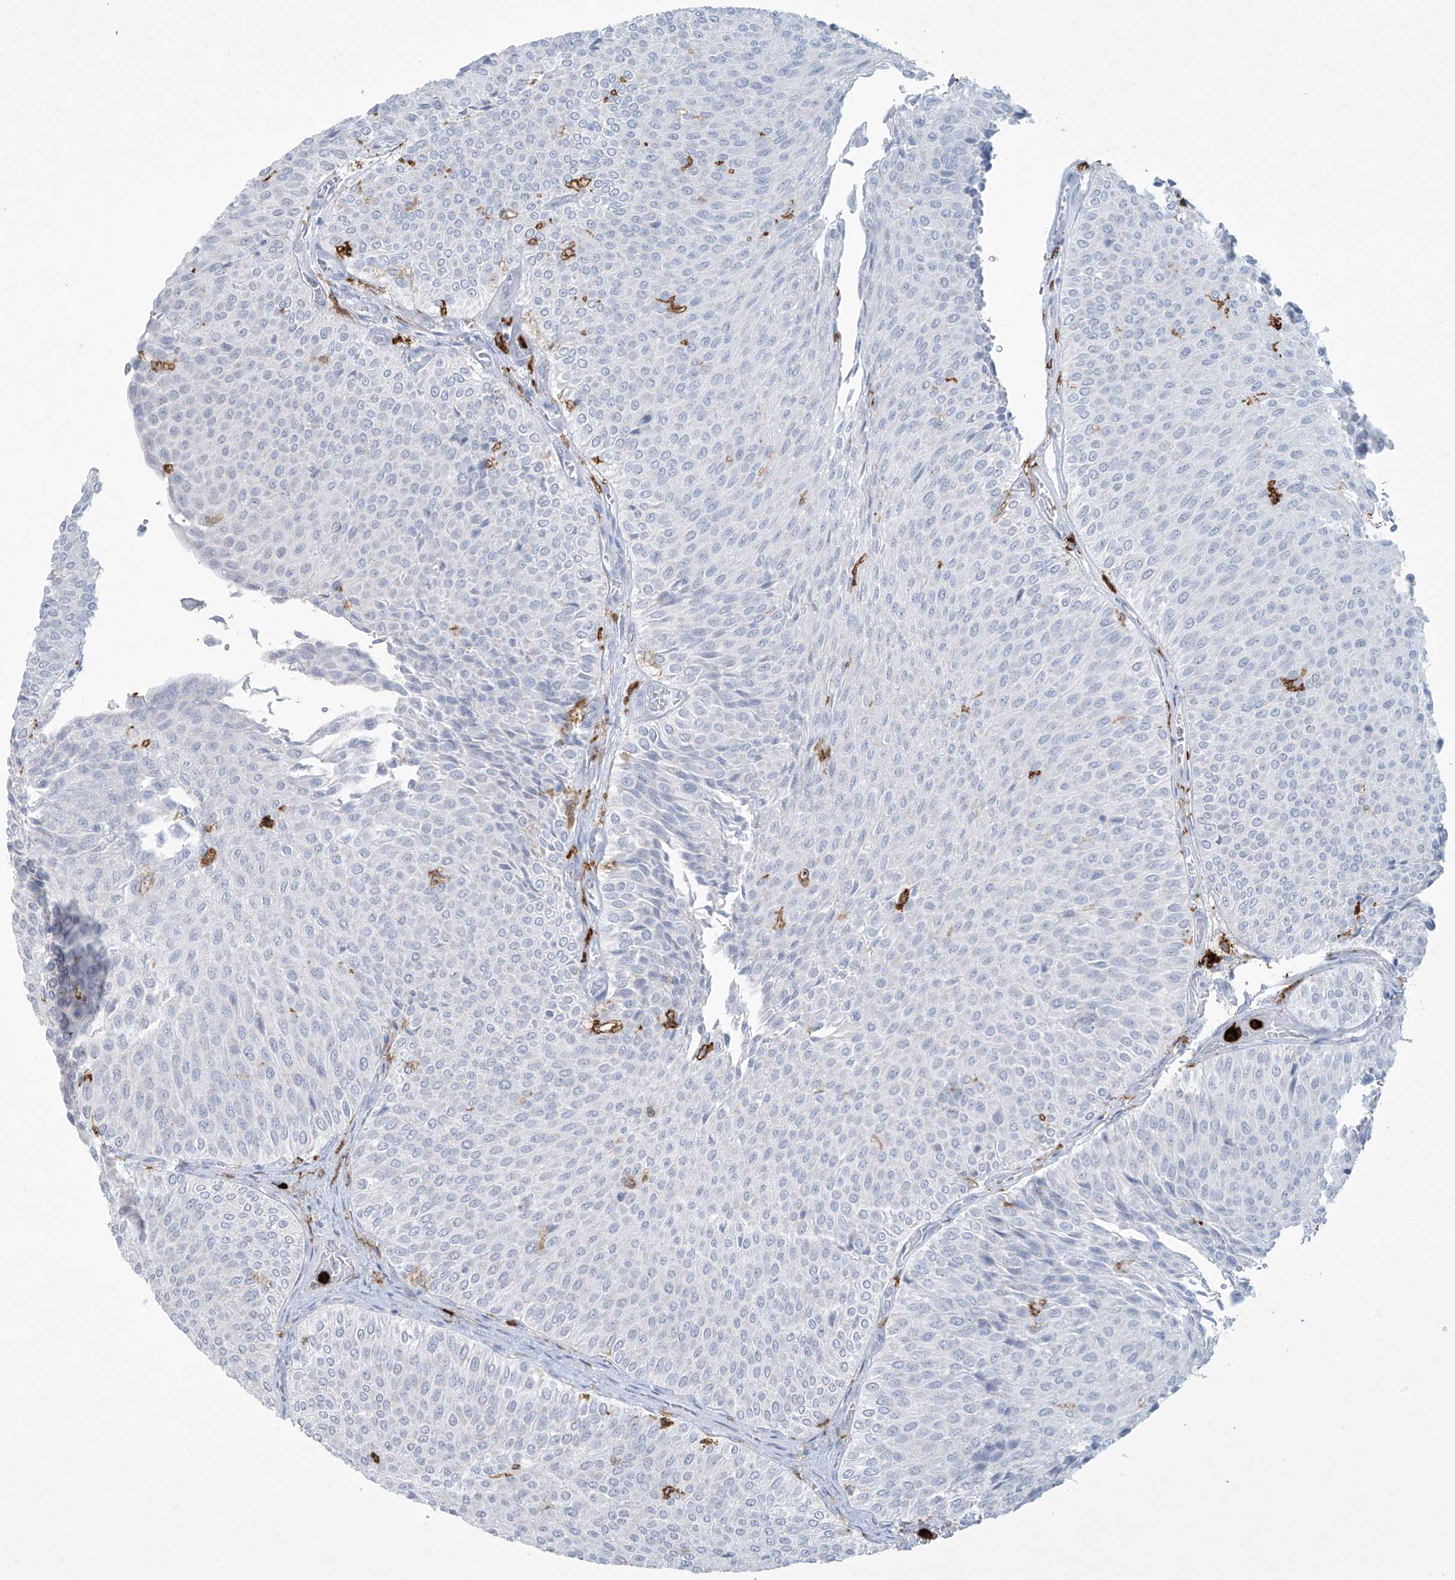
{"staining": {"intensity": "negative", "quantity": "none", "location": "none"}, "tissue": "urothelial cancer", "cell_type": "Tumor cells", "image_type": "cancer", "snomed": [{"axis": "morphology", "description": "Urothelial carcinoma, Low grade"}, {"axis": "topography", "description": "Urinary bladder"}], "caption": "Immunohistochemistry of low-grade urothelial carcinoma displays no staining in tumor cells.", "gene": "FCGR3A", "patient": {"sex": "male", "age": 78}}